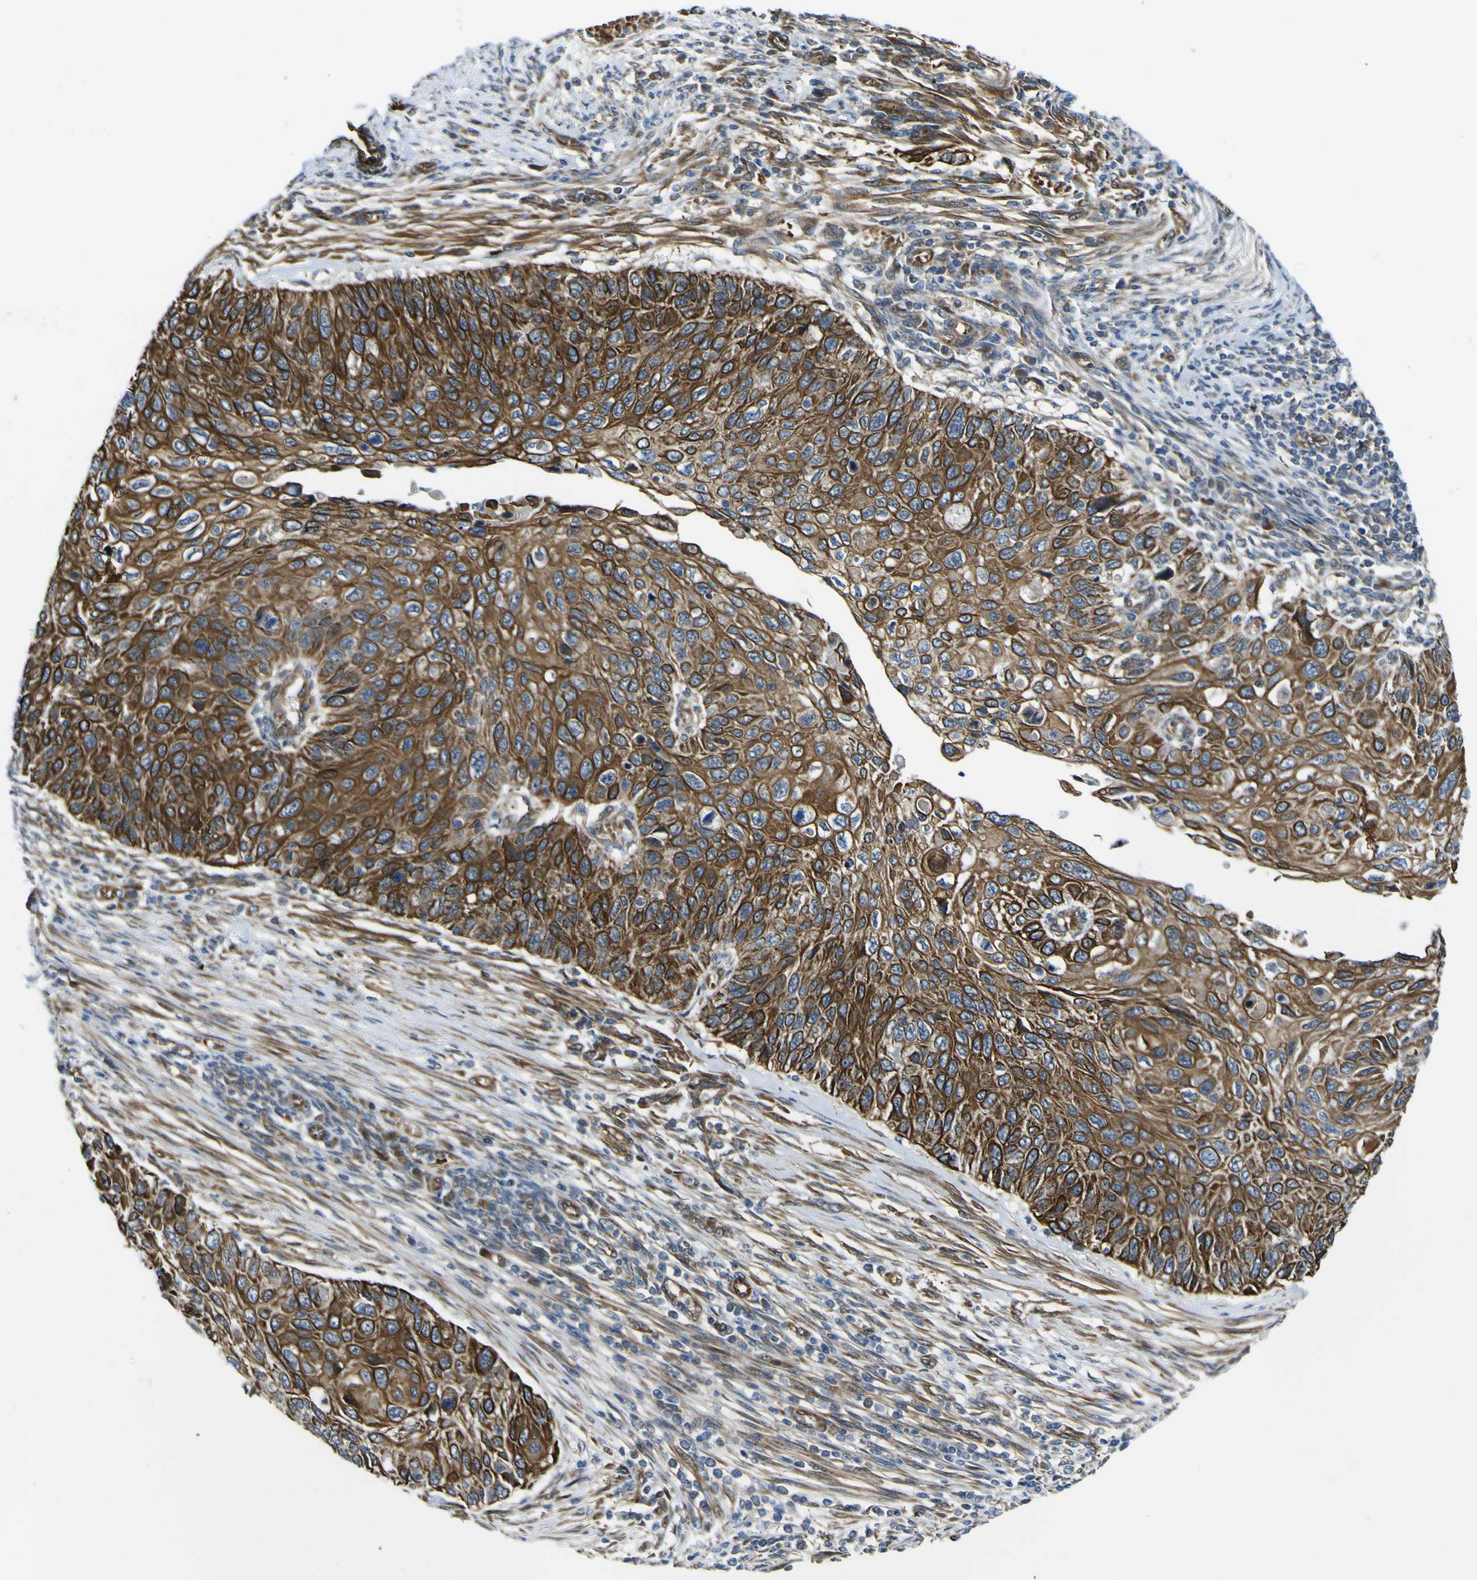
{"staining": {"intensity": "strong", "quantity": ">75%", "location": "cytoplasmic/membranous"}, "tissue": "cervical cancer", "cell_type": "Tumor cells", "image_type": "cancer", "snomed": [{"axis": "morphology", "description": "Squamous cell carcinoma, NOS"}, {"axis": "topography", "description": "Cervix"}], "caption": "Cervical squamous cell carcinoma stained for a protein demonstrates strong cytoplasmic/membranous positivity in tumor cells. (Stains: DAB in brown, nuclei in blue, Microscopy: brightfield microscopy at high magnification).", "gene": "KDM7A", "patient": {"sex": "female", "age": 70}}